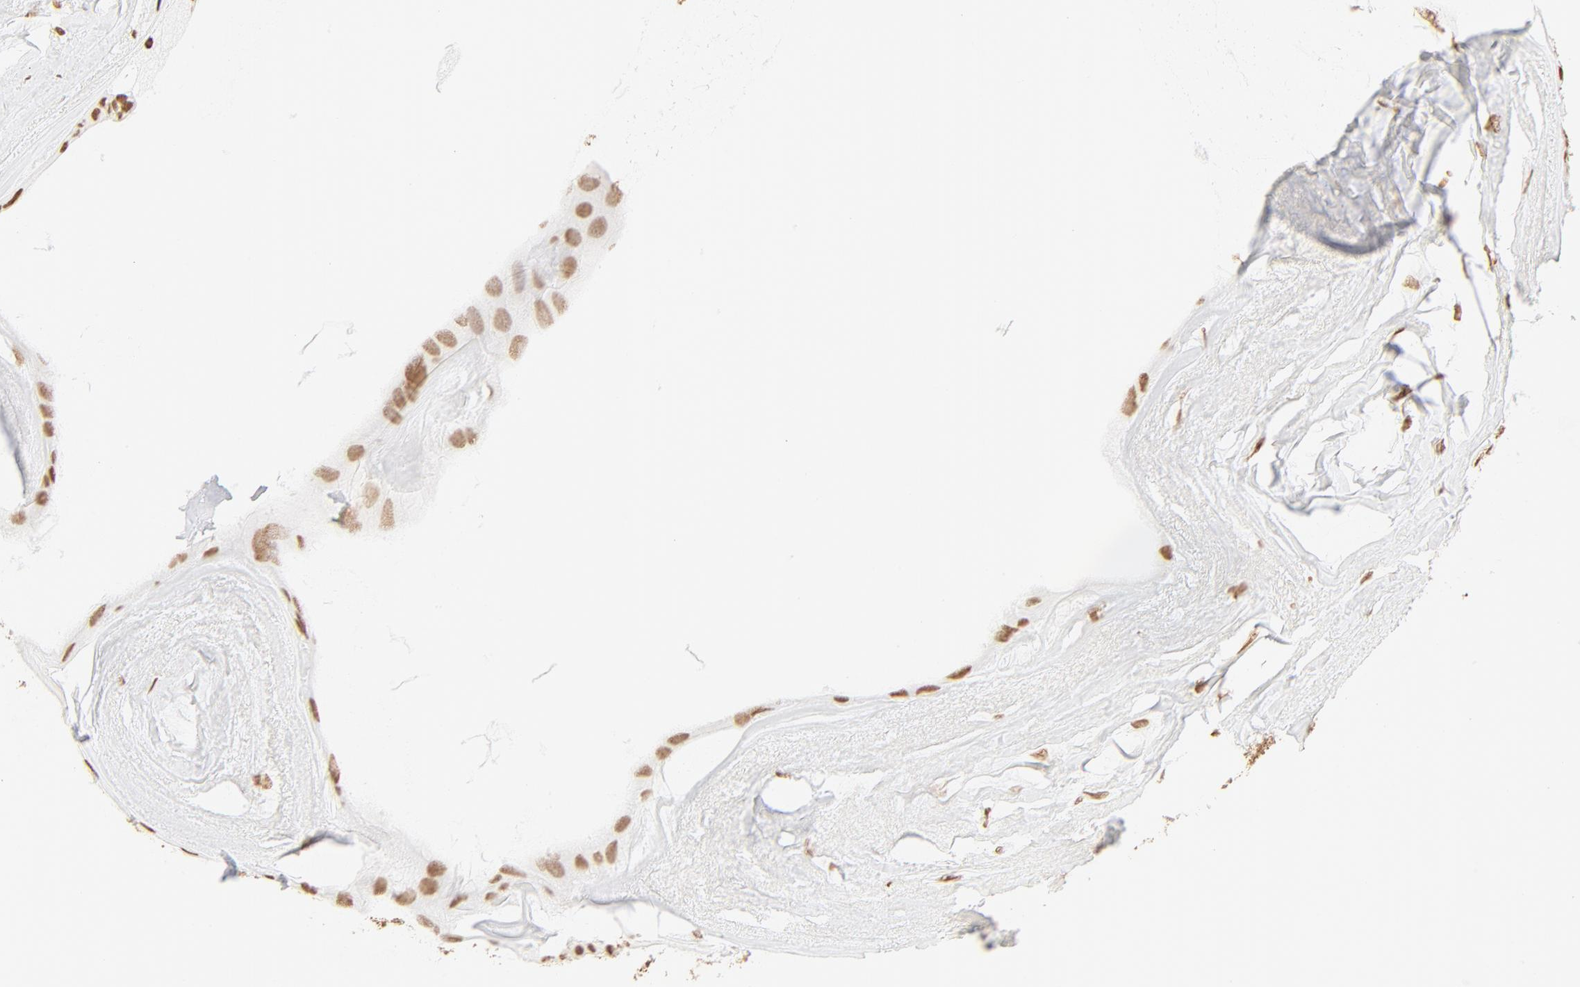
{"staining": {"intensity": "moderate", "quantity": ">75%", "location": "nuclear"}, "tissue": "breast cancer", "cell_type": "Tumor cells", "image_type": "cancer", "snomed": [{"axis": "morphology", "description": "Duct carcinoma"}, {"axis": "topography", "description": "Breast"}], "caption": "This photomicrograph exhibits immunohistochemistry staining of breast intraductal carcinoma, with medium moderate nuclear expression in approximately >75% of tumor cells.", "gene": "ZNF540", "patient": {"sex": "female", "age": 54}}